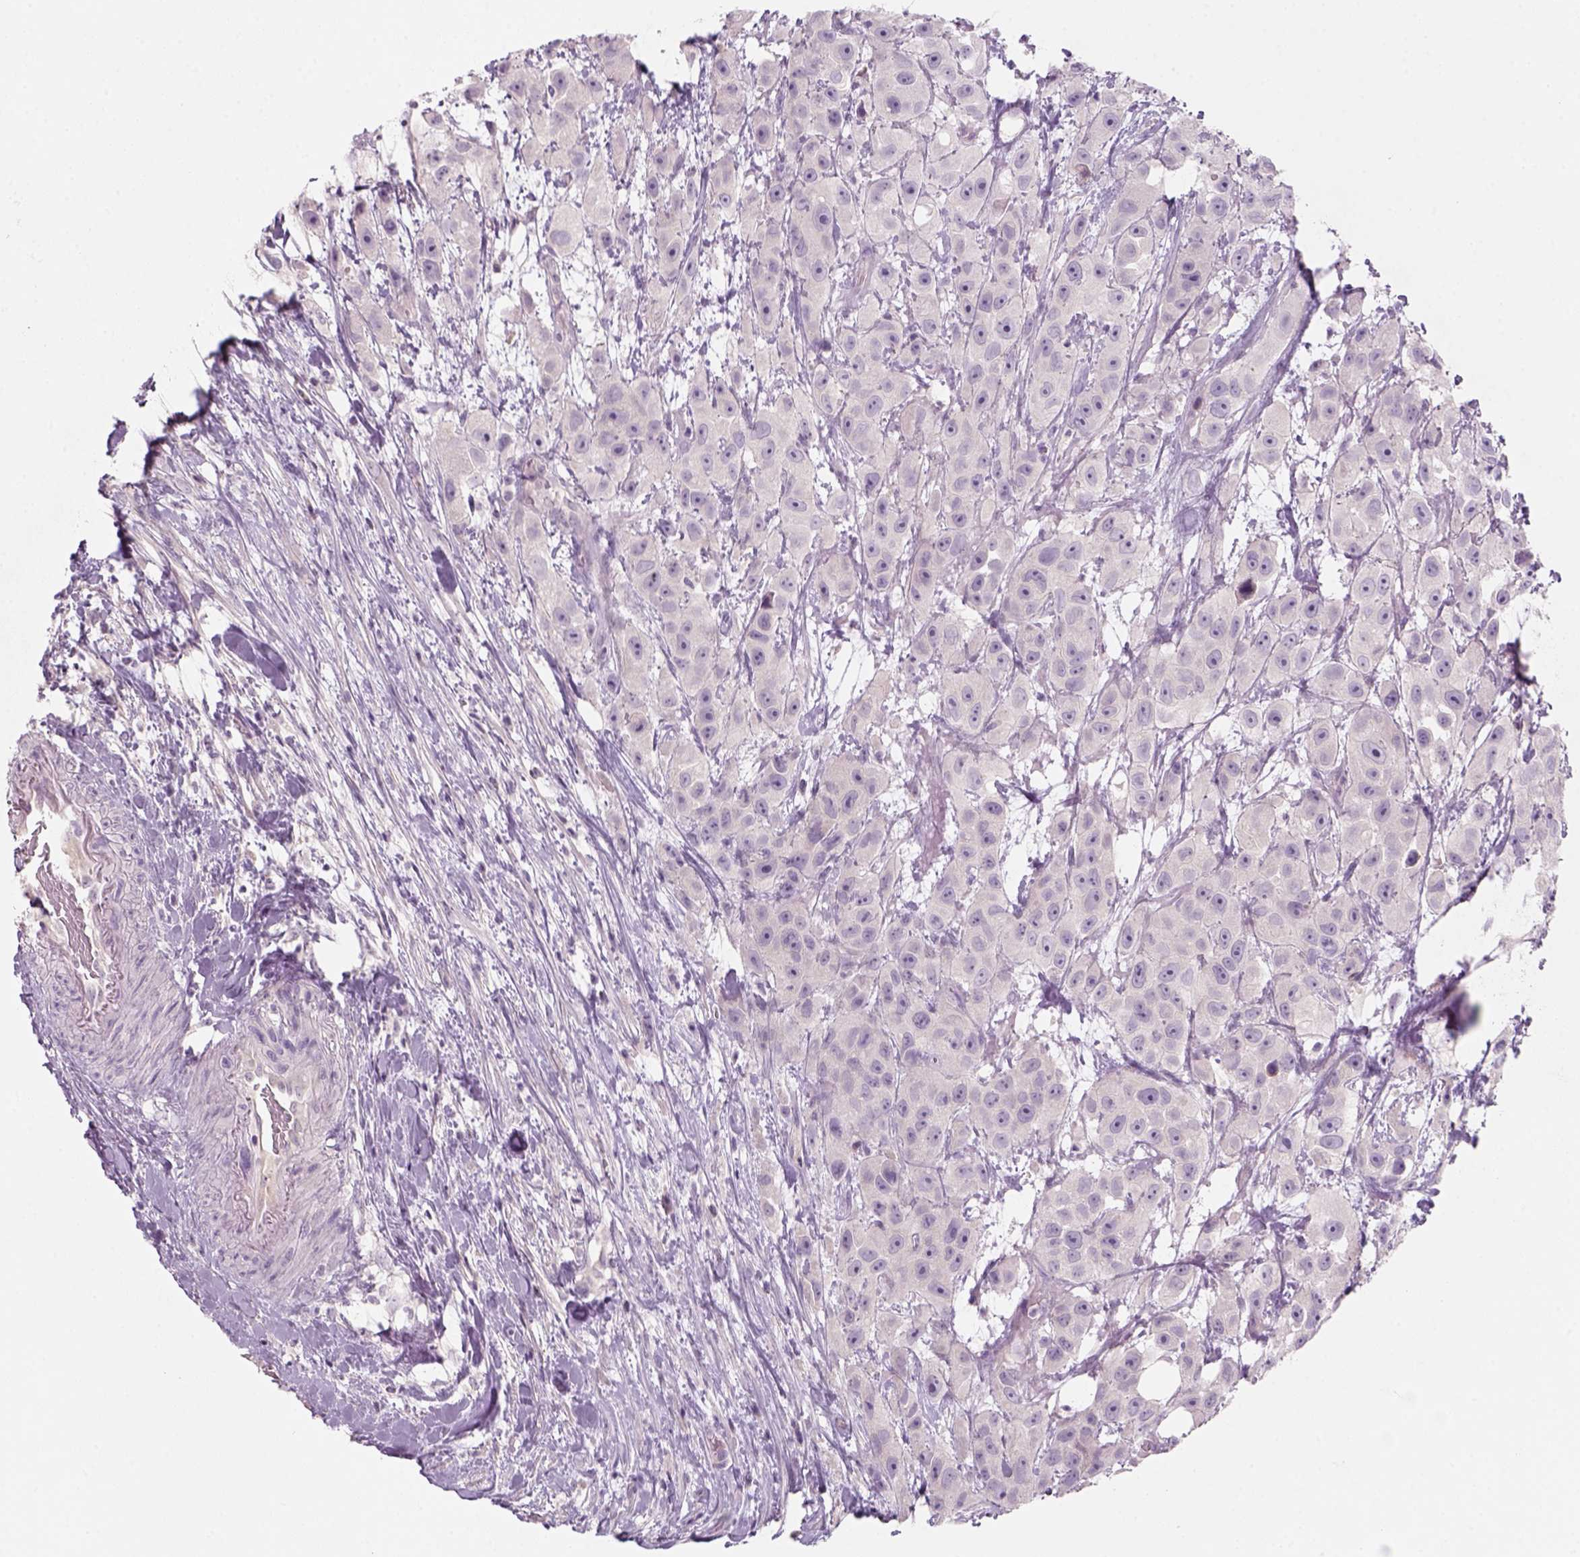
{"staining": {"intensity": "negative", "quantity": "none", "location": "none"}, "tissue": "urothelial cancer", "cell_type": "Tumor cells", "image_type": "cancer", "snomed": [{"axis": "morphology", "description": "Urothelial carcinoma, High grade"}, {"axis": "topography", "description": "Urinary bladder"}], "caption": "The IHC image has no significant positivity in tumor cells of high-grade urothelial carcinoma tissue. (DAB IHC with hematoxylin counter stain).", "gene": "KRT25", "patient": {"sex": "male", "age": 79}}